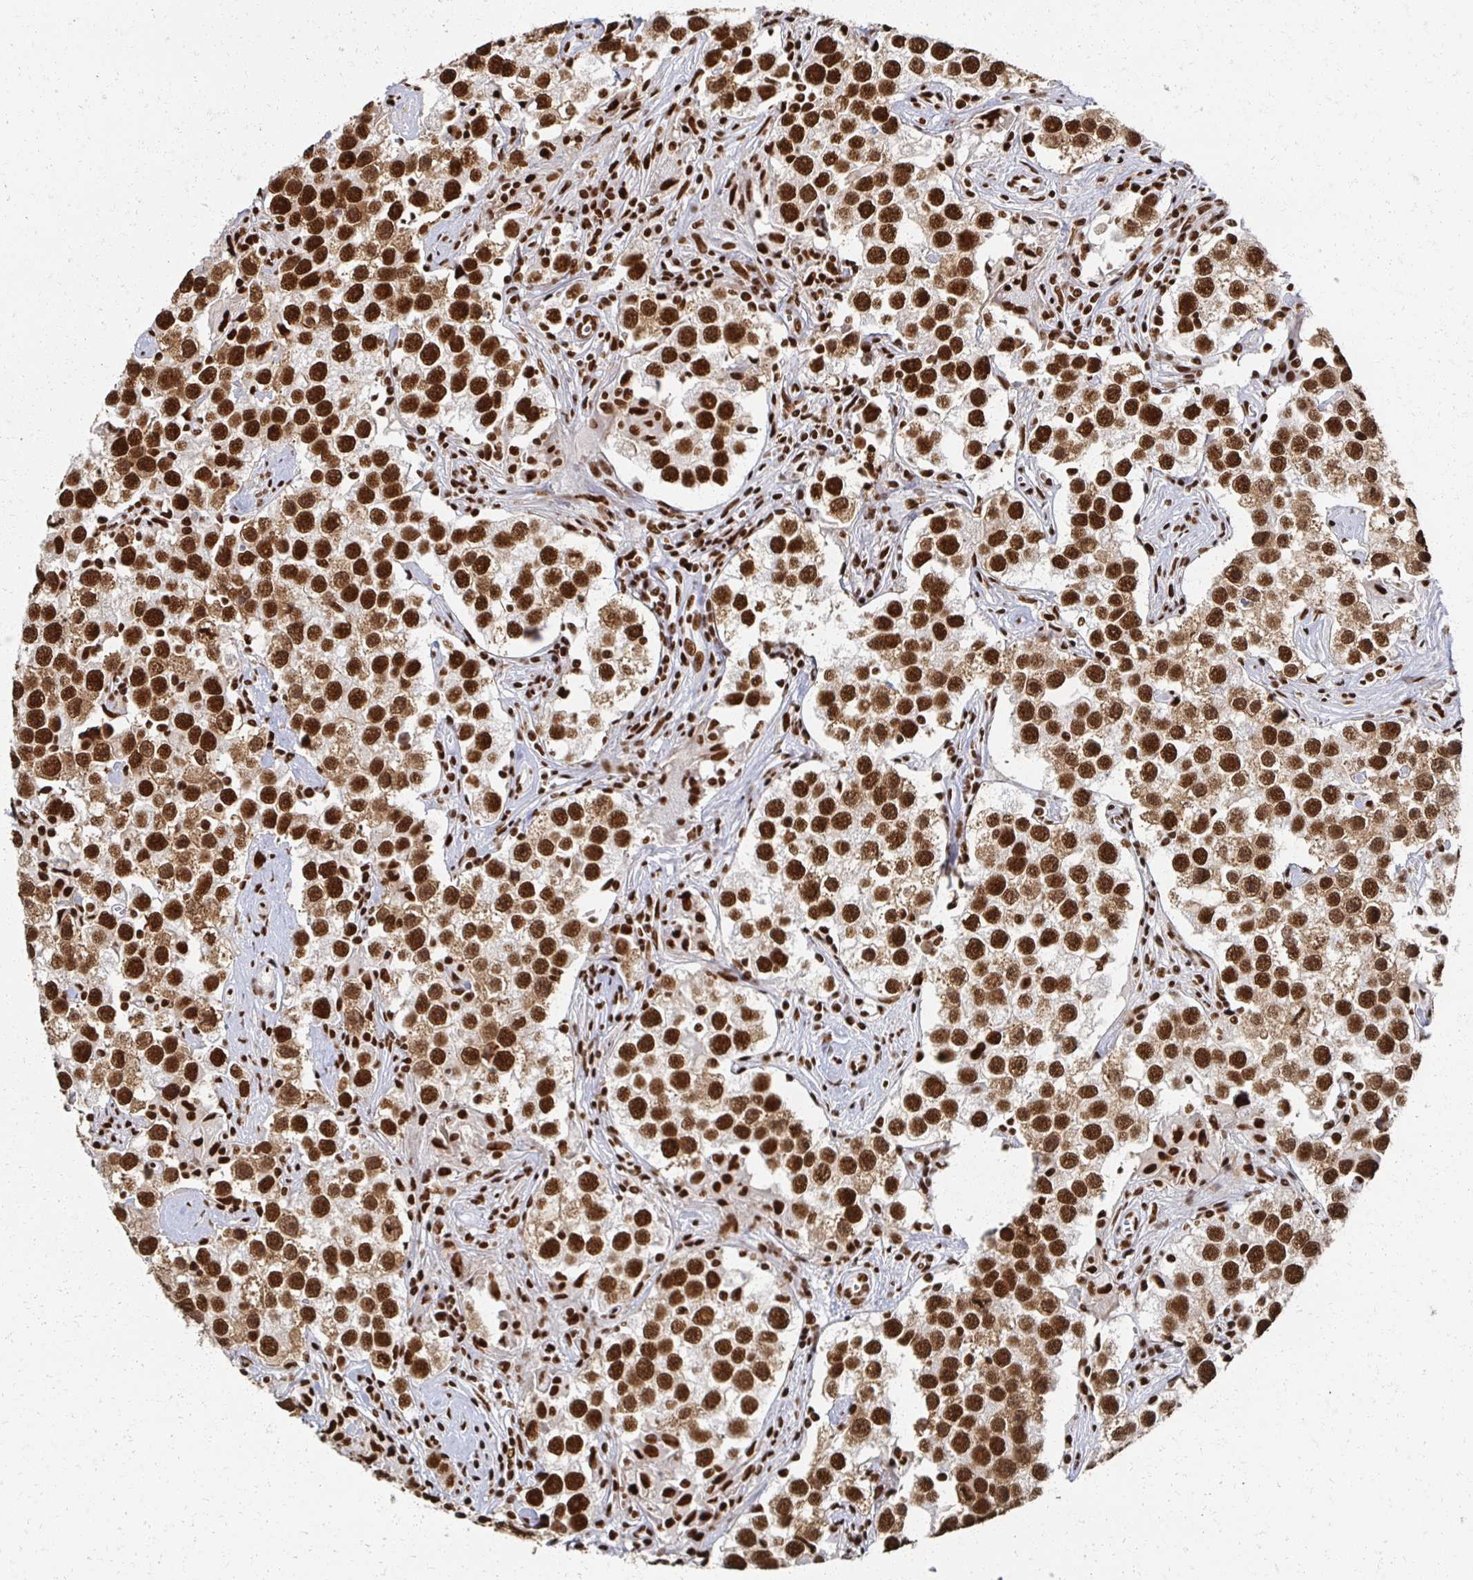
{"staining": {"intensity": "strong", "quantity": ">75%", "location": "nuclear"}, "tissue": "testis cancer", "cell_type": "Tumor cells", "image_type": "cancer", "snomed": [{"axis": "morphology", "description": "Seminoma, NOS"}, {"axis": "topography", "description": "Testis"}], "caption": "Immunohistochemical staining of human seminoma (testis) exhibits high levels of strong nuclear staining in approximately >75% of tumor cells.", "gene": "RBBP7", "patient": {"sex": "male", "age": 49}}